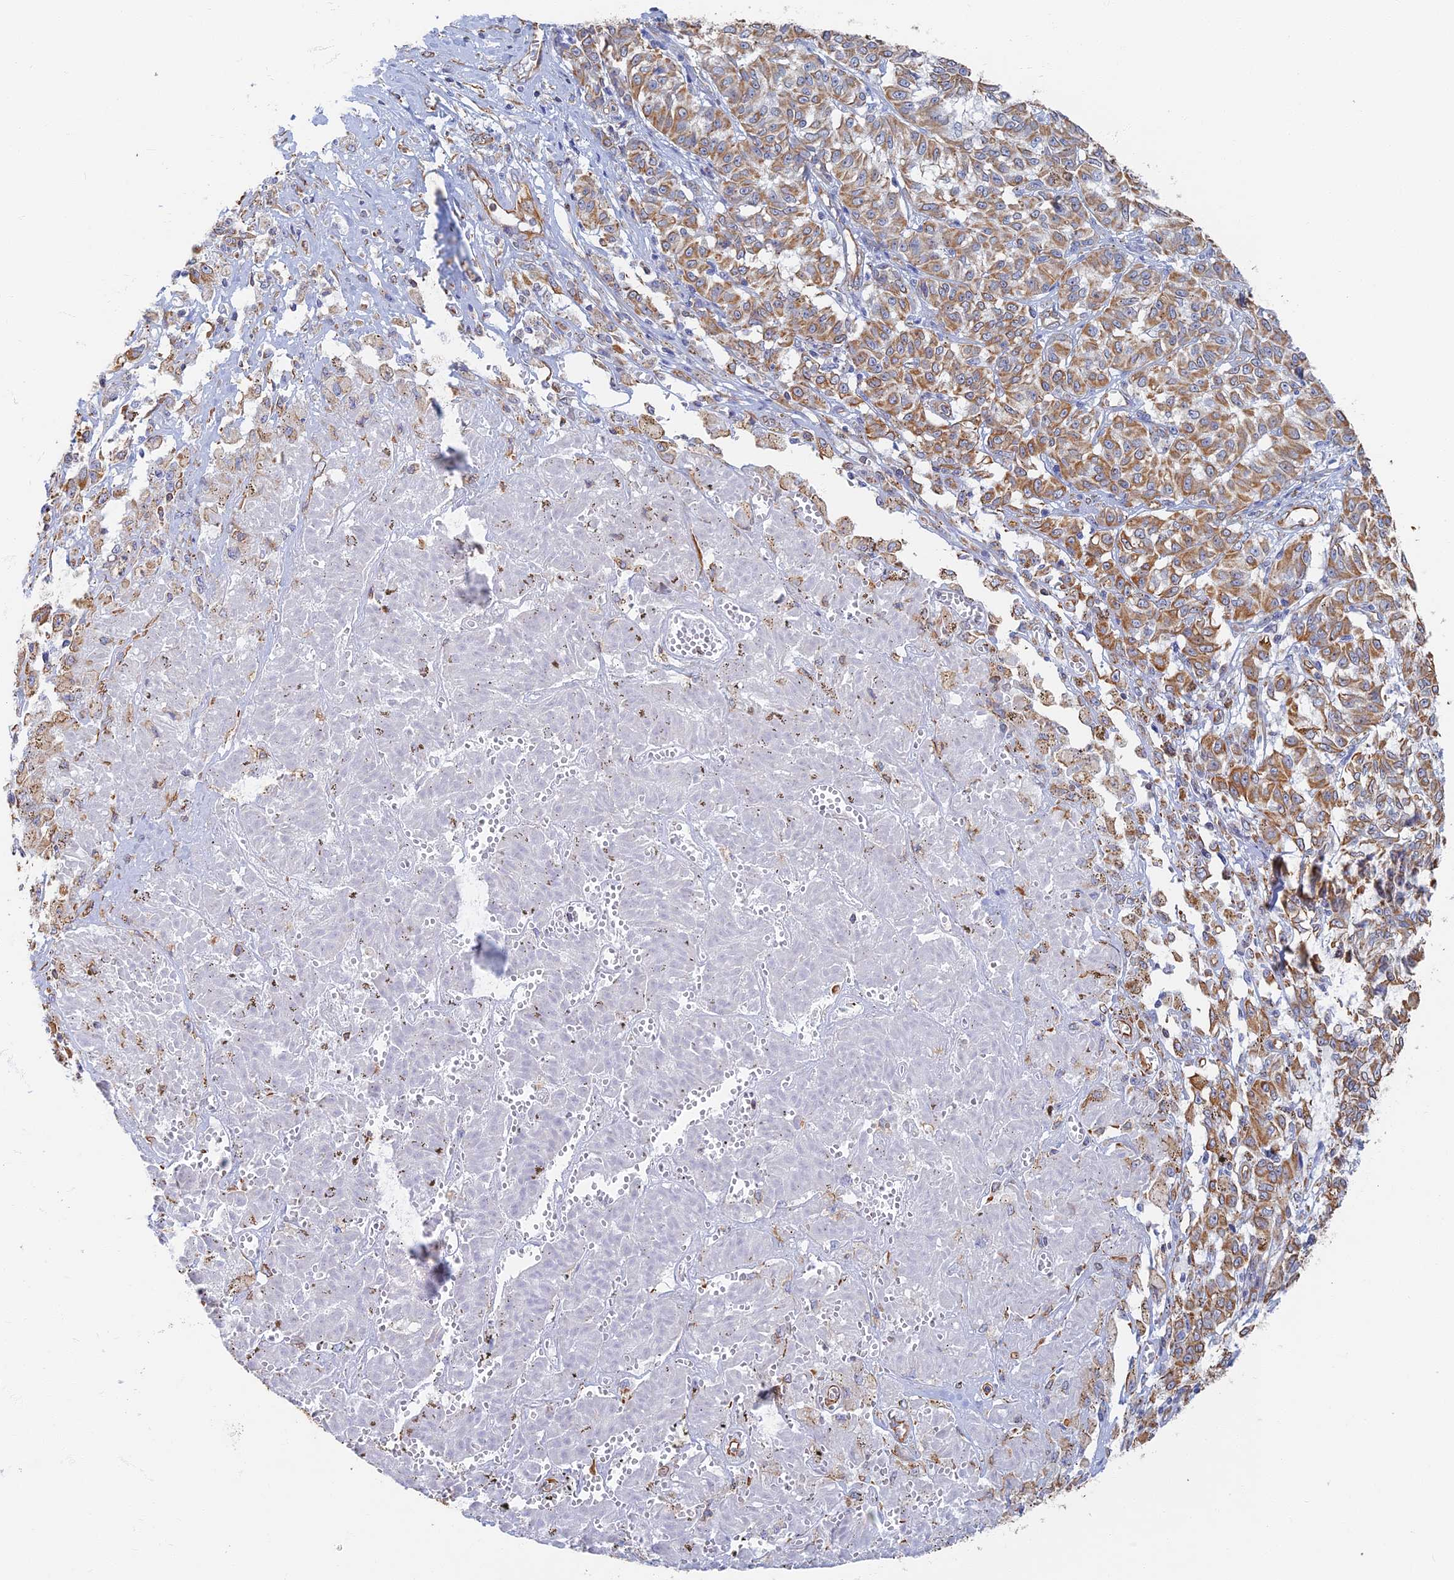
{"staining": {"intensity": "moderate", "quantity": ">75%", "location": "cytoplasmic/membranous"}, "tissue": "melanoma", "cell_type": "Tumor cells", "image_type": "cancer", "snomed": [{"axis": "morphology", "description": "Malignant melanoma, NOS"}, {"axis": "topography", "description": "Skin"}], "caption": "Moderate cytoplasmic/membranous staining for a protein is present in approximately >75% of tumor cells of malignant melanoma using immunohistochemistry (IHC).", "gene": "RMC1", "patient": {"sex": "female", "age": 72}}